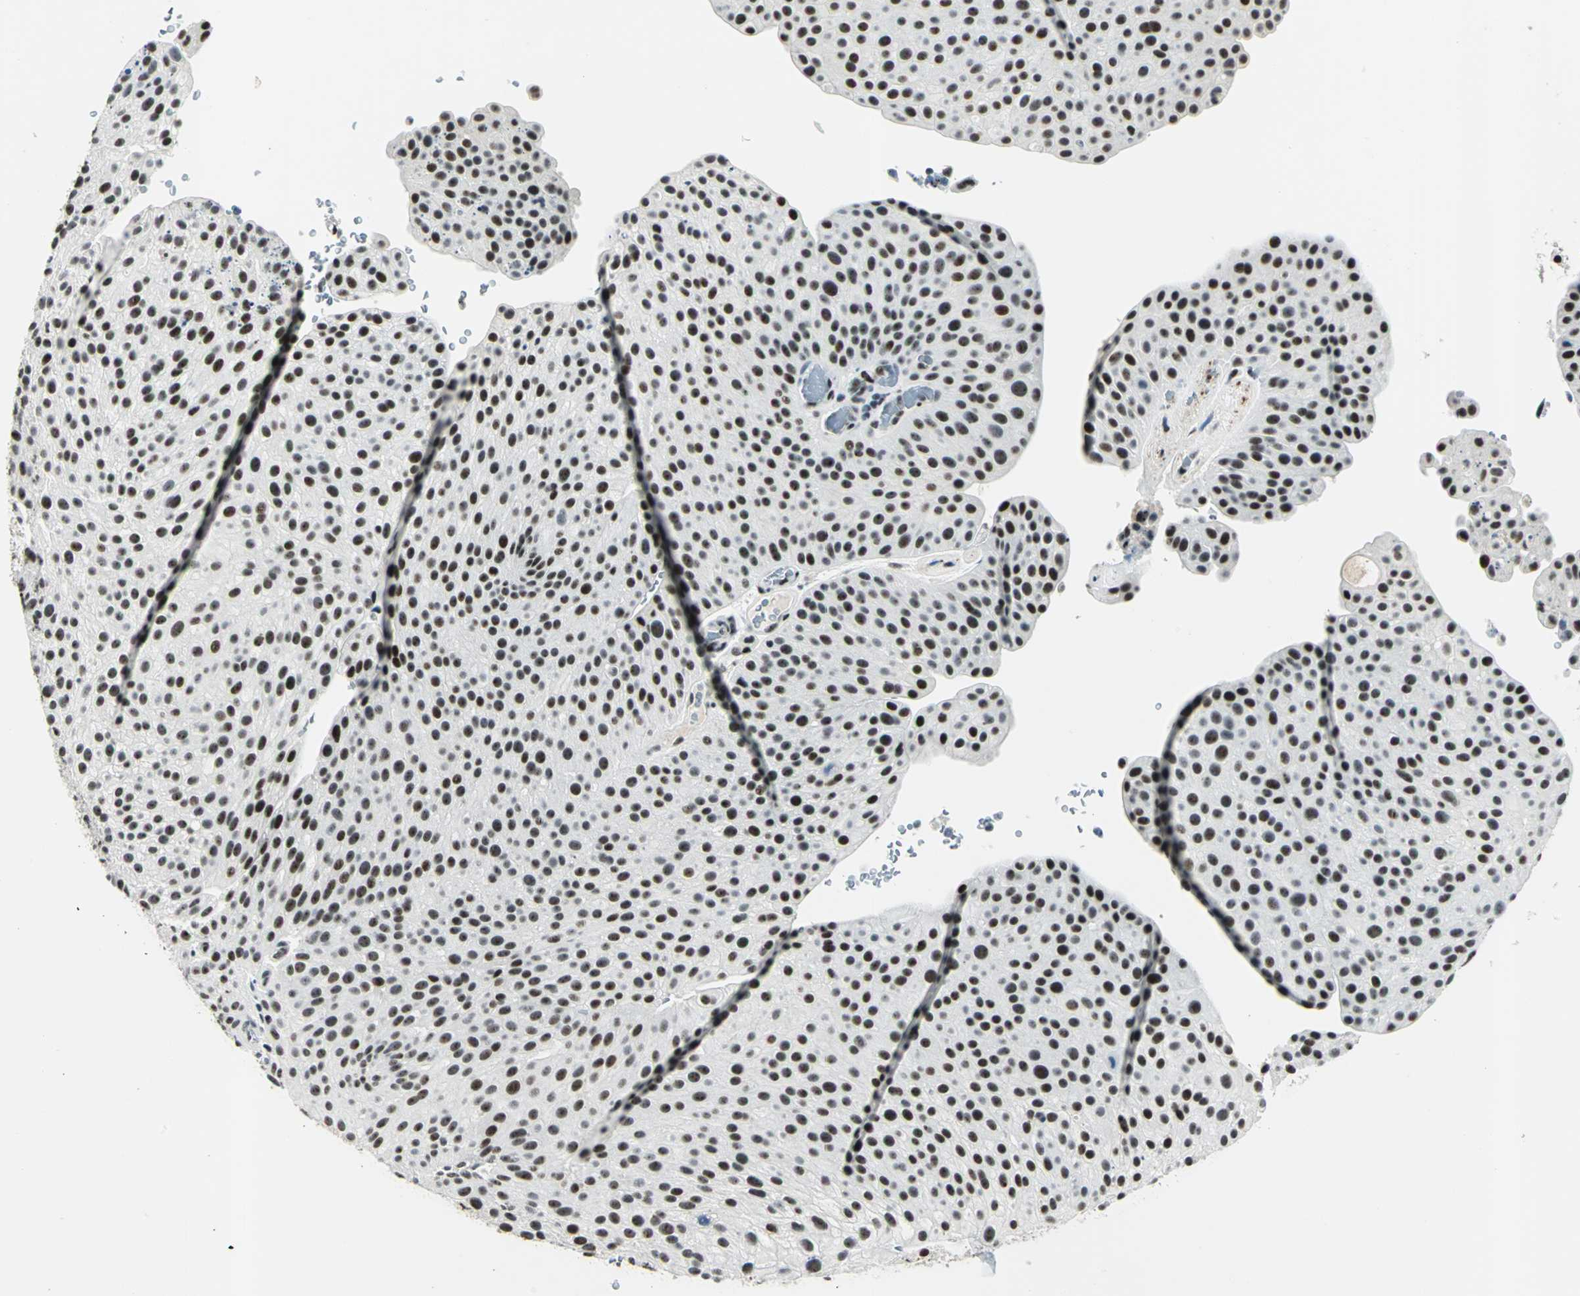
{"staining": {"intensity": "strong", "quantity": ">75%", "location": "nuclear"}, "tissue": "urothelial cancer", "cell_type": "Tumor cells", "image_type": "cancer", "snomed": [{"axis": "morphology", "description": "Urothelial carcinoma, Low grade"}, {"axis": "topography", "description": "Smooth muscle"}, {"axis": "topography", "description": "Urinary bladder"}], "caption": "Immunohistochemistry of human urothelial cancer exhibits high levels of strong nuclear expression in about >75% of tumor cells. The staining was performed using DAB (3,3'-diaminobenzidine), with brown indicating positive protein expression. Nuclei are stained blue with hematoxylin.", "gene": "KAT6B", "patient": {"sex": "male", "age": 60}}